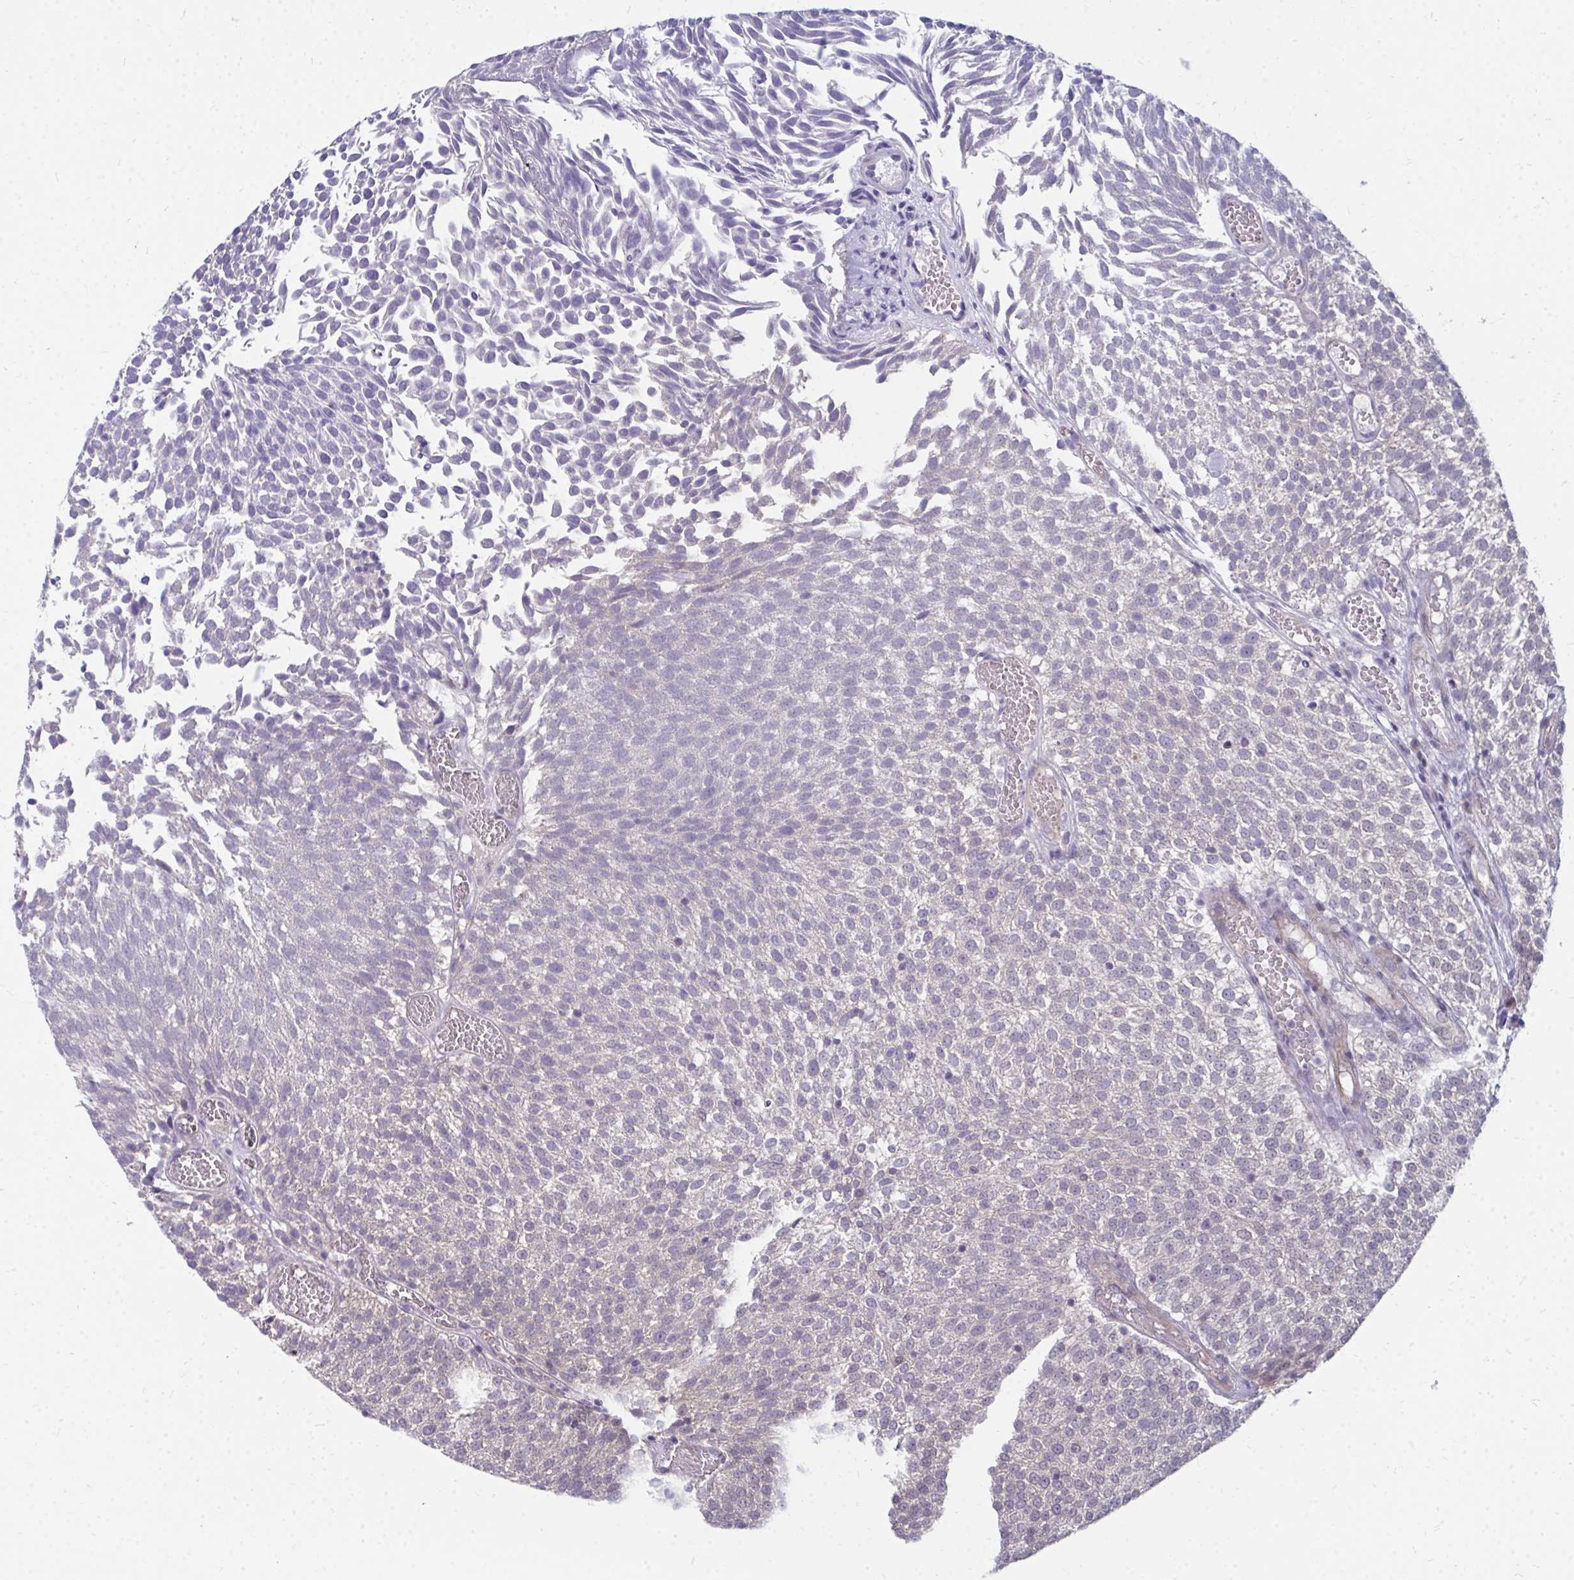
{"staining": {"intensity": "negative", "quantity": "none", "location": "none"}, "tissue": "urothelial cancer", "cell_type": "Tumor cells", "image_type": "cancer", "snomed": [{"axis": "morphology", "description": "Urothelial carcinoma, Low grade"}, {"axis": "topography", "description": "Urinary bladder"}], "caption": "Immunohistochemistry (IHC) micrograph of urothelial cancer stained for a protein (brown), which displays no positivity in tumor cells.", "gene": "MROH8", "patient": {"sex": "female", "age": 79}}